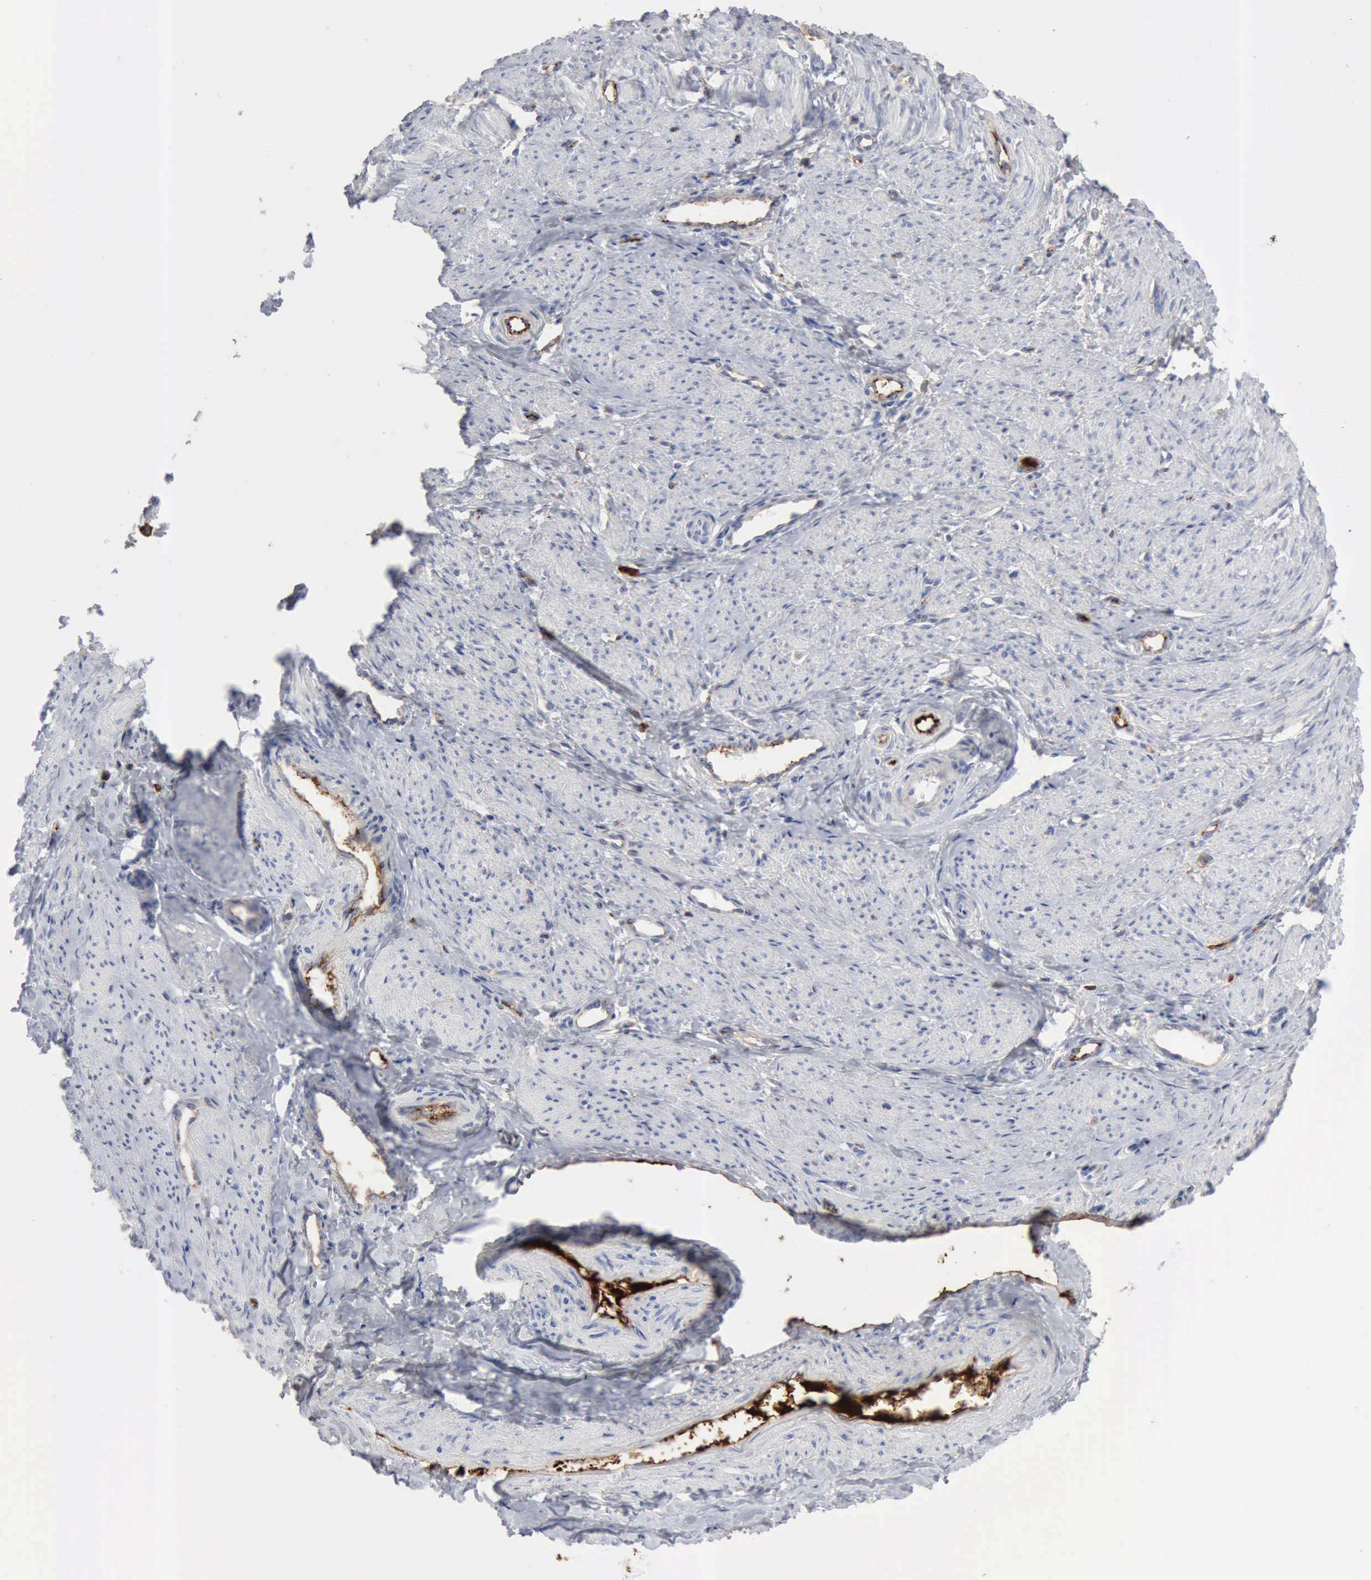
{"staining": {"intensity": "negative", "quantity": "none", "location": "none"}, "tissue": "smooth muscle", "cell_type": "Smooth muscle cells", "image_type": "normal", "snomed": [{"axis": "morphology", "description": "Normal tissue, NOS"}, {"axis": "topography", "description": "Smooth muscle"}, {"axis": "topography", "description": "Uterus"}], "caption": "Immunohistochemical staining of benign human smooth muscle demonstrates no significant staining in smooth muscle cells. The staining is performed using DAB (3,3'-diaminobenzidine) brown chromogen with nuclei counter-stained in using hematoxylin.", "gene": "C4BPA", "patient": {"sex": "female", "age": 39}}